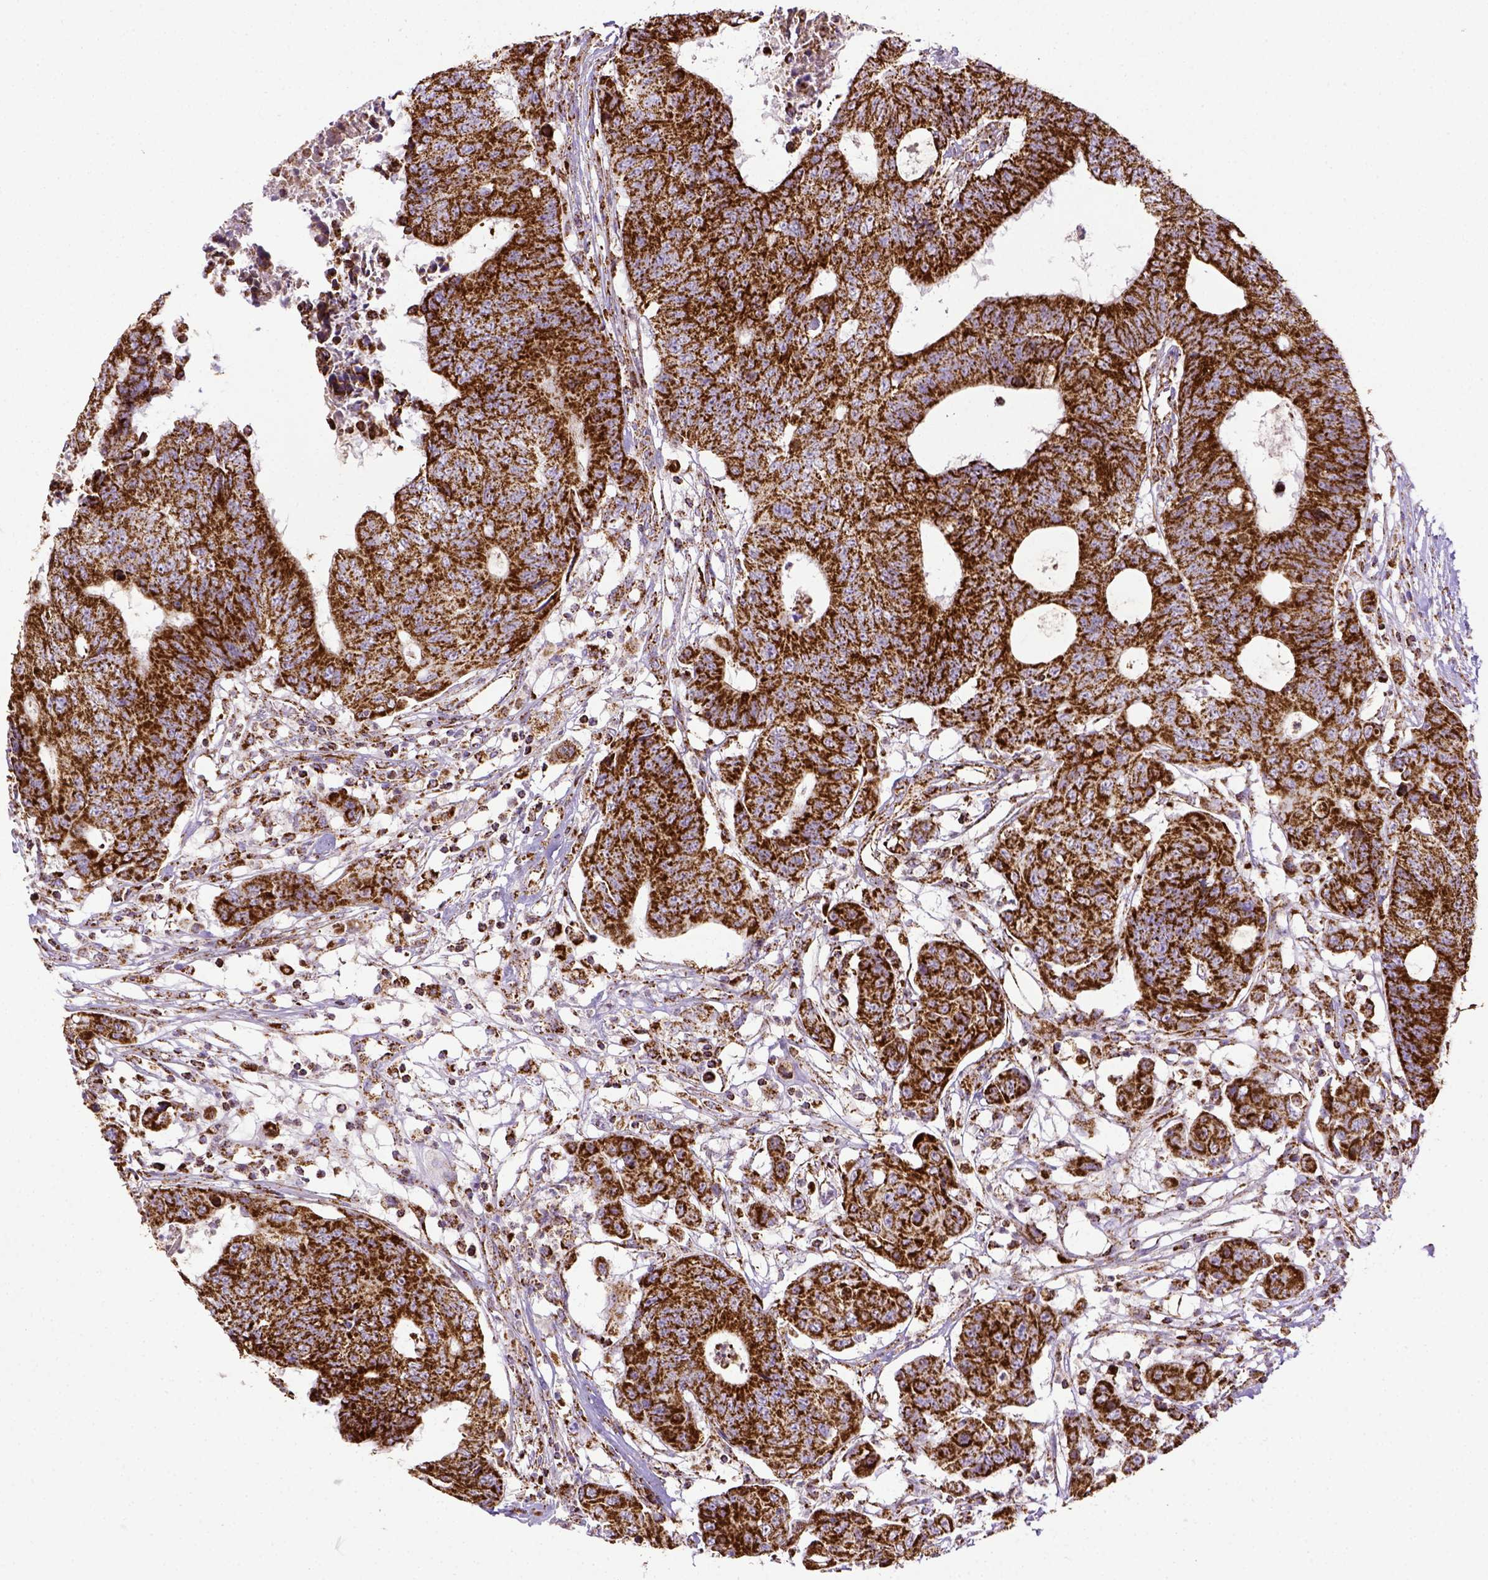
{"staining": {"intensity": "strong", "quantity": ">75%", "location": "cytoplasmic/membranous"}, "tissue": "colorectal cancer", "cell_type": "Tumor cells", "image_type": "cancer", "snomed": [{"axis": "morphology", "description": "Adenocarcinoma, NOS"}, {"axis": "topography", "description": "Colon"}], "caption": "Adenocarcinoma (colorectal) stained for a protein shows strong cytoplasmic/membranous positivity in tumor cells.", "gene": "MT-CO1", "patient": {"sex": "female", "age": 48}}